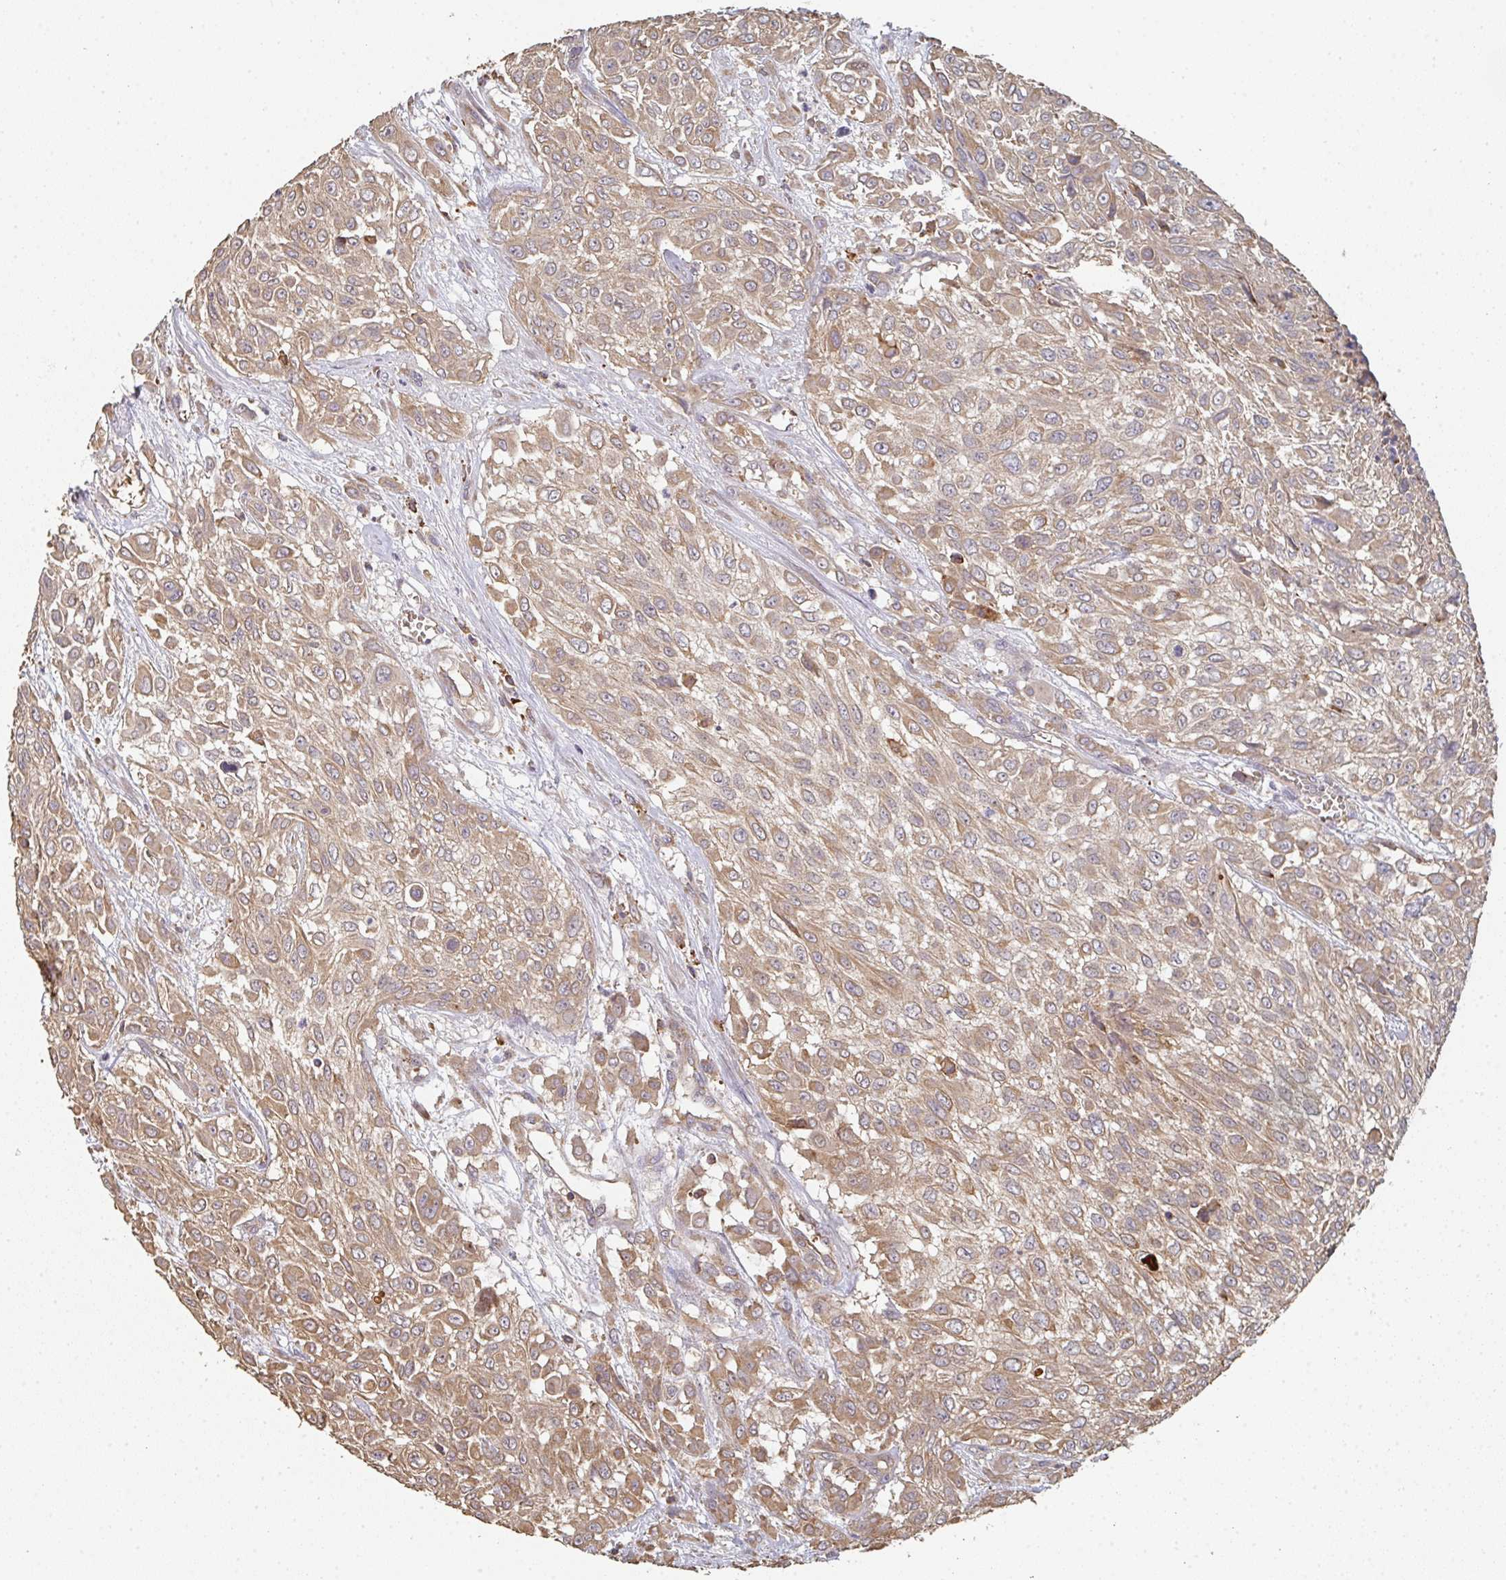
{"staining": {"intensity": "moderate", "quantity": ">75%", "location": "cytoplasmic/membranous"}, "tissue": "urothelial cancer", "cell_type": "Tumor cells", "image_type": "cancer", "snomed": [{"axis": "morphology", "description": "Urothelial carcinoma, High grade"}, {"axis": "topography", "description": "Urinary bladder"}], "caption": "There is medium levels of moderate cytoplasmic/membranous positivity in tumor cells of urothelial cancer, as demonstrated by immunohistochemical staining (brown color).", "gene": "POLG", "patient": {"sex": "male", "age": 57}}